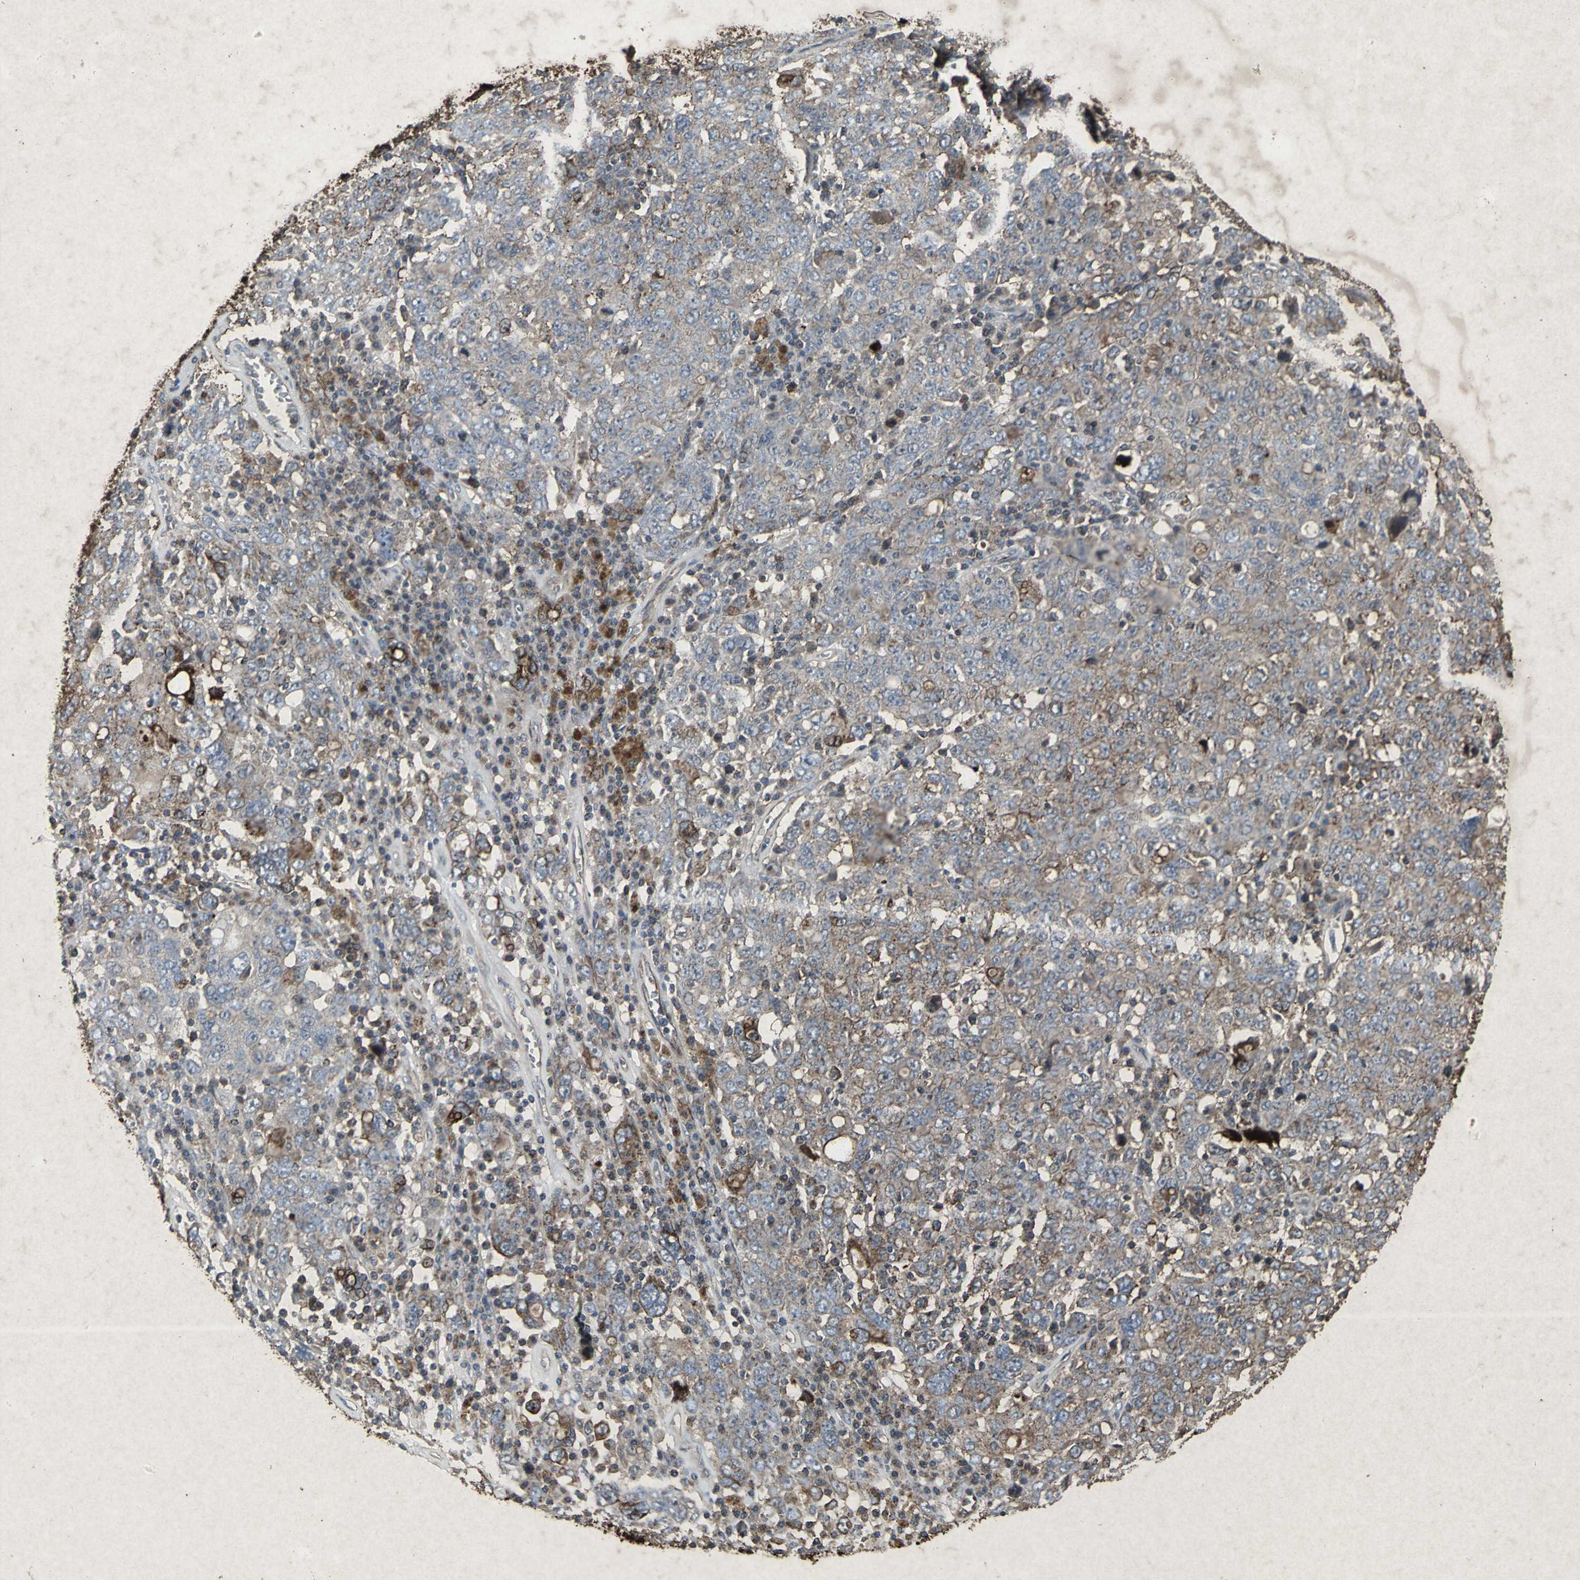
{"staining": {"intensity": "strong", "quantity": "25%-75%", "location": "cytoplasmic/membranous"}, "tissue": "ovarian cancer", "cell_type": "Tumor cells", "image_type": "cancer", "snomed": [{"axis": "morphology", "description": "Carcinoma, endometroid"}, {"axis": "topography", "description": "Ovary"}], "caption": "Endometroid carcinoma (ovarian) stained with a protein marker reveals strong staining in tumor cells.", "gene": "CCR9", "patient": {"sex": "female", "age": 62}}